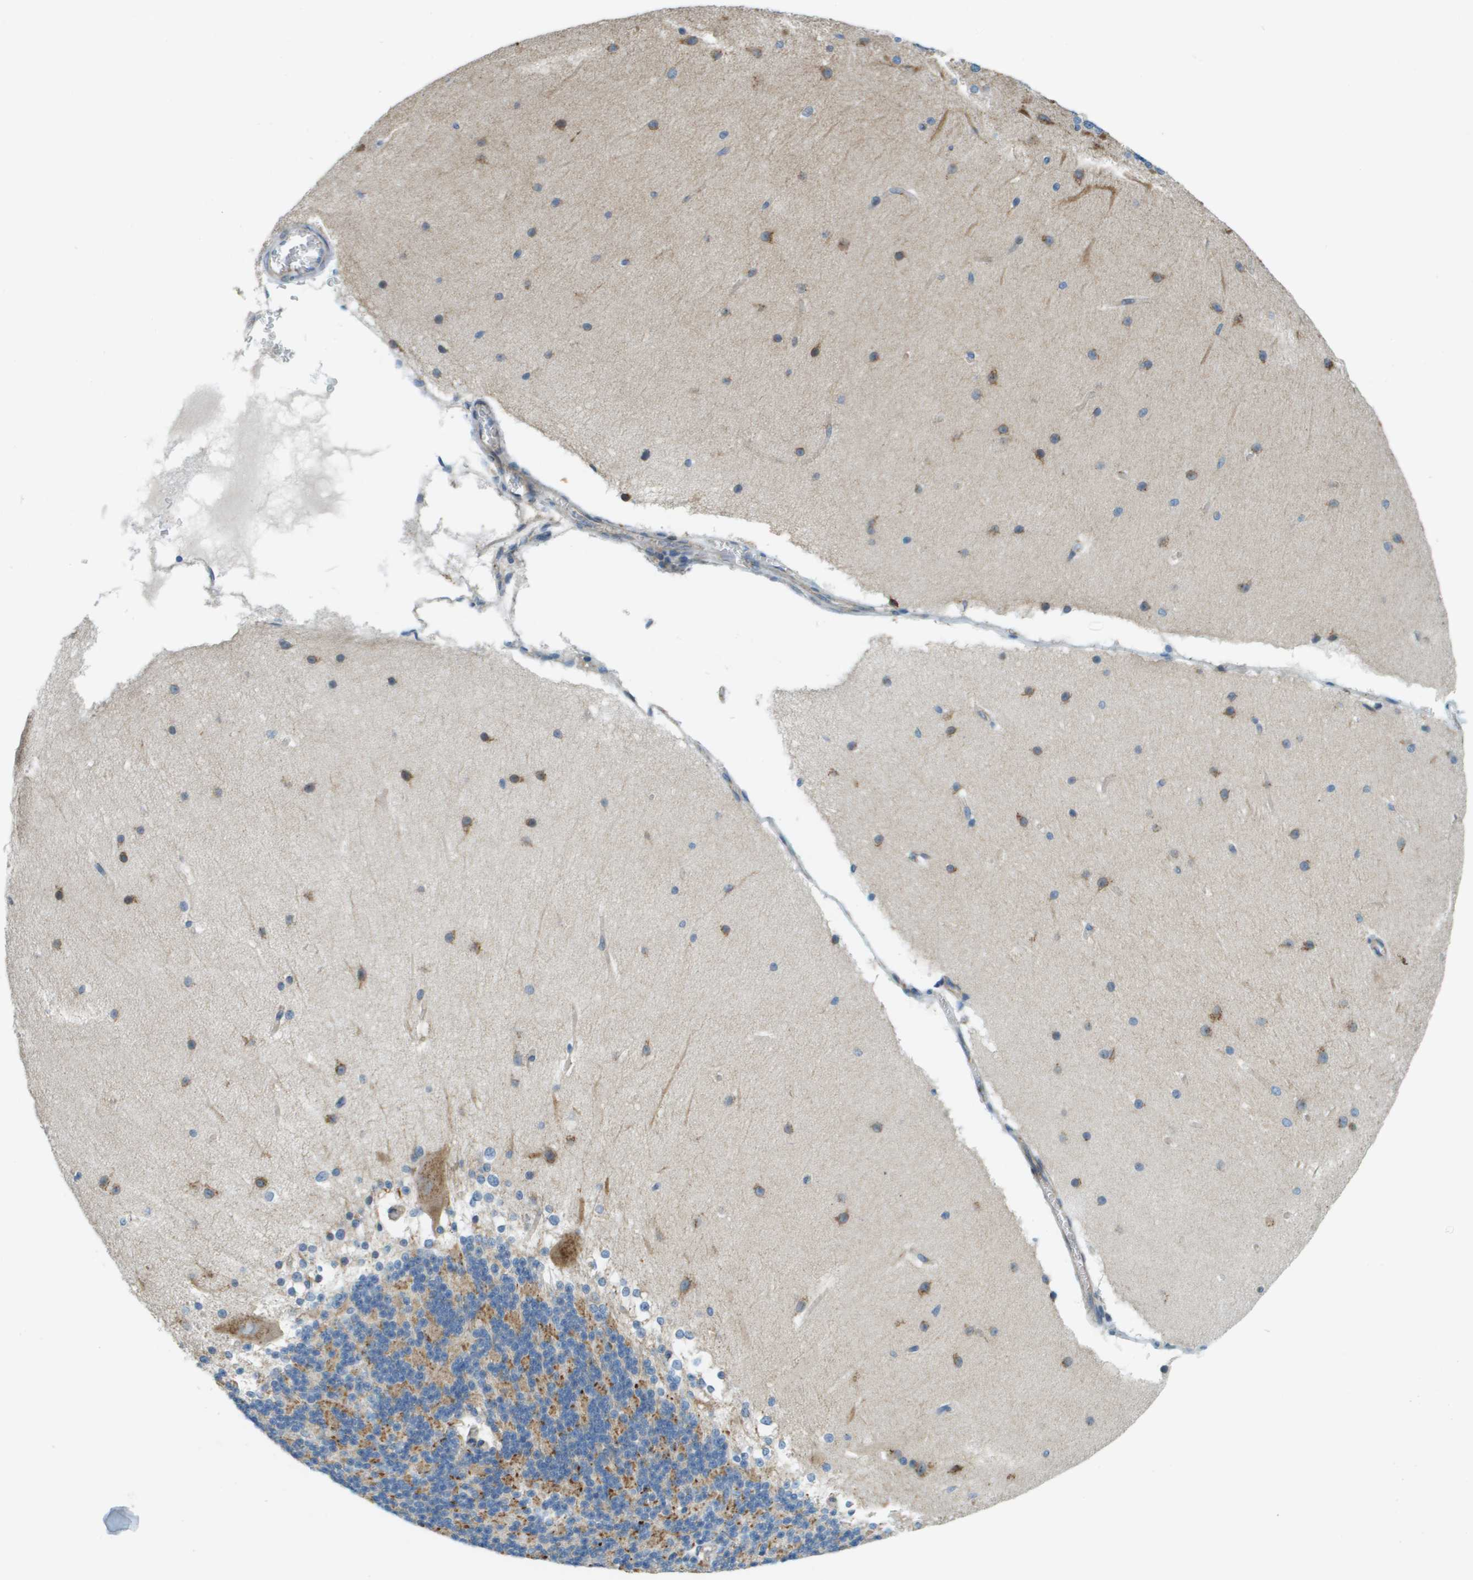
{"staining": {"intensity": "moderate", "quantity": "25%-75%", "location": "cytoplasmic/membranous"}, "tissue": "cerebellum", "cell_type": "Cells in granular layer", "image_type": "normal", "snomed": [{"axis": "morphology", "description": "Normal tissue, NOS"}, {"axis": "topography", "description": "Cerebellum"}], "caption": "Protein expression analysis of normal cerebellum demonstrates moderate cytoplasmic/membranous staining in about 25%-75% of cells in granular layer.", "gene": "ACBD3", "patient": {"sex": "female", "age": 19}}